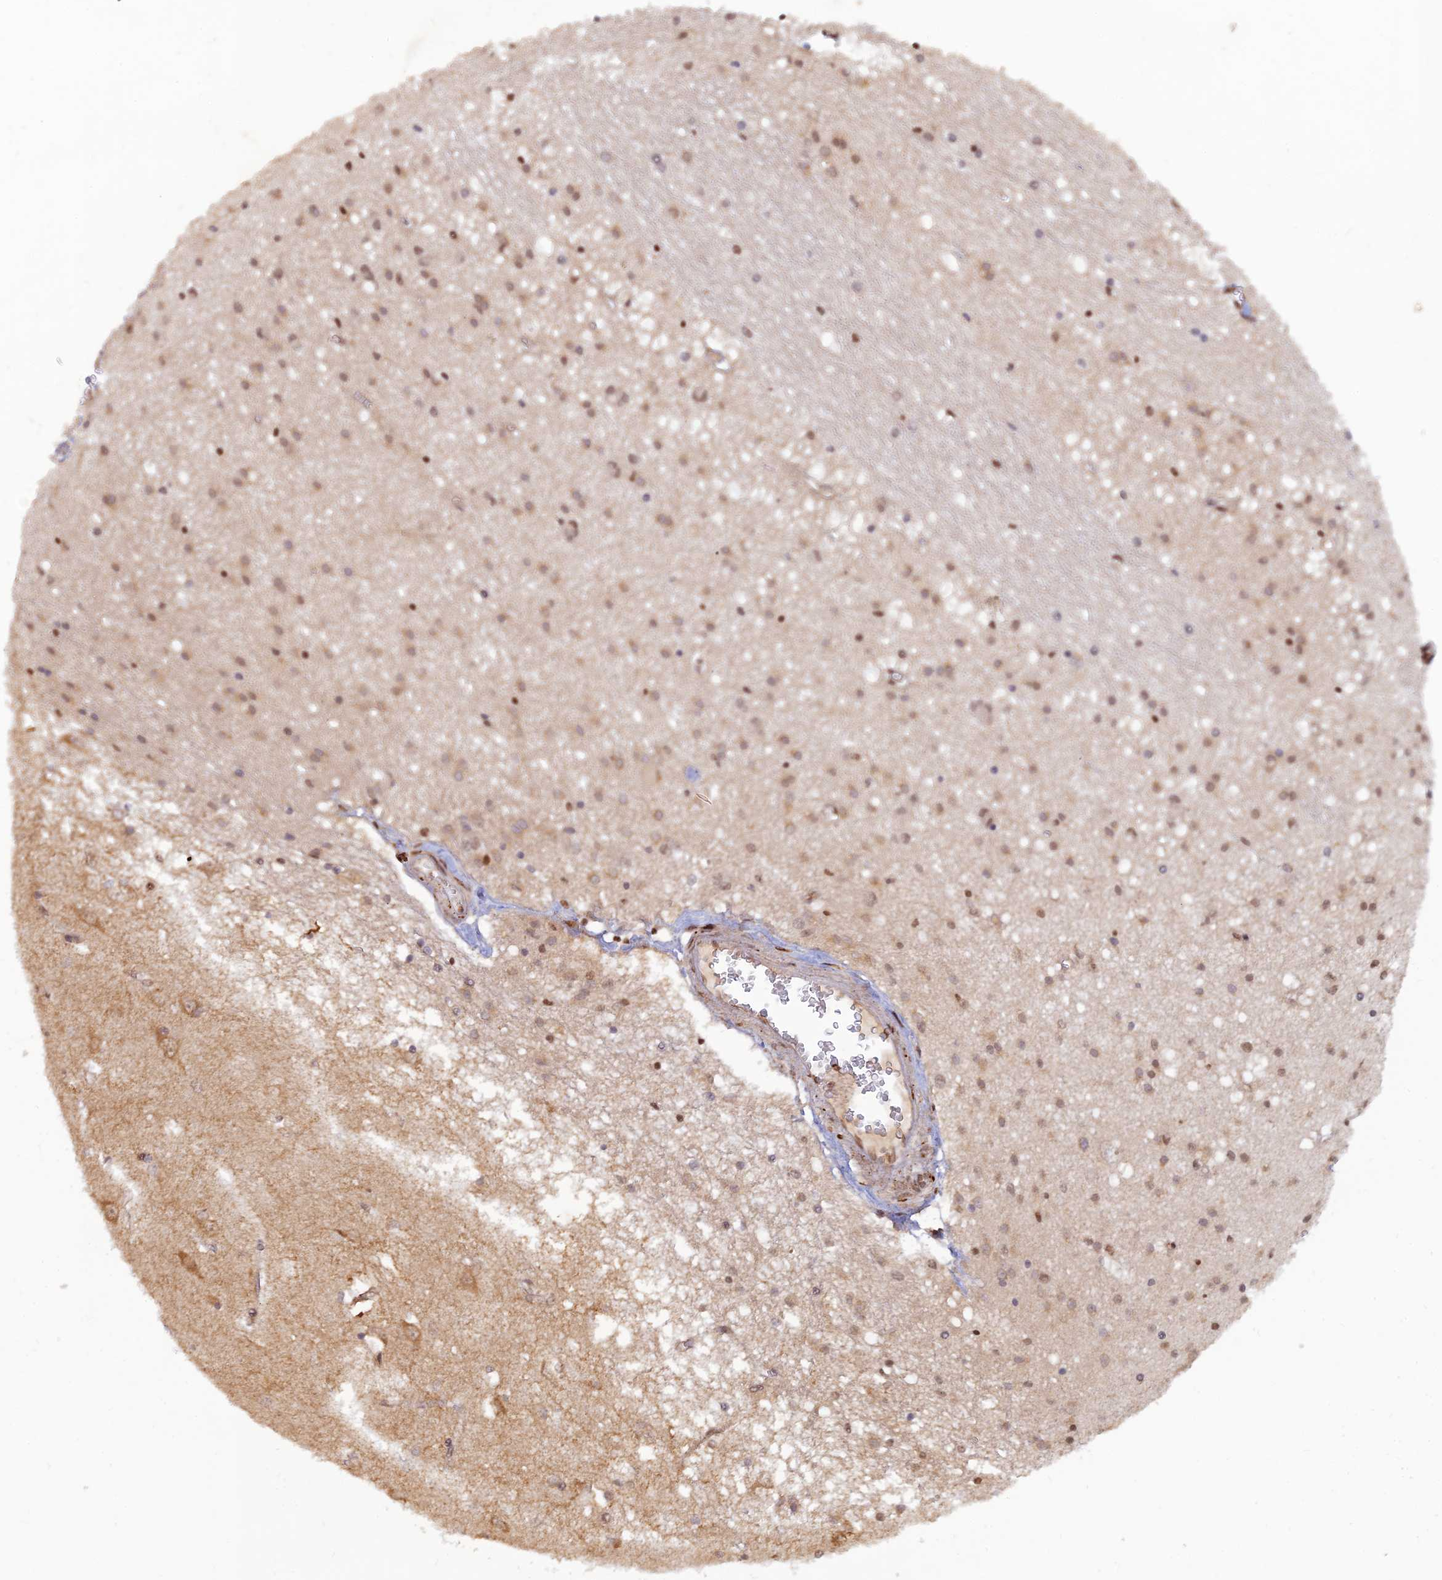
{"staining": {"intensity": "weak", "quantity": "25%-75%", "location": "cytoplasmic/membranous"}, "tissue": "caudate", "cell_type": "Glial cells", "image_type": "normal", "snomed": [{"axis": "morphology", "description": "Normal tissue, NOS"}, {"axis": "topography", "description": "Lateral ventricle wall"}], "caption": "Glial cells demonstrate weak cytoplasmic/membranous staining in approximately 25%-75% of cells in benign caudate.", "gene": "ZNF565", "patient": {"sex": "male", "age": 37}}